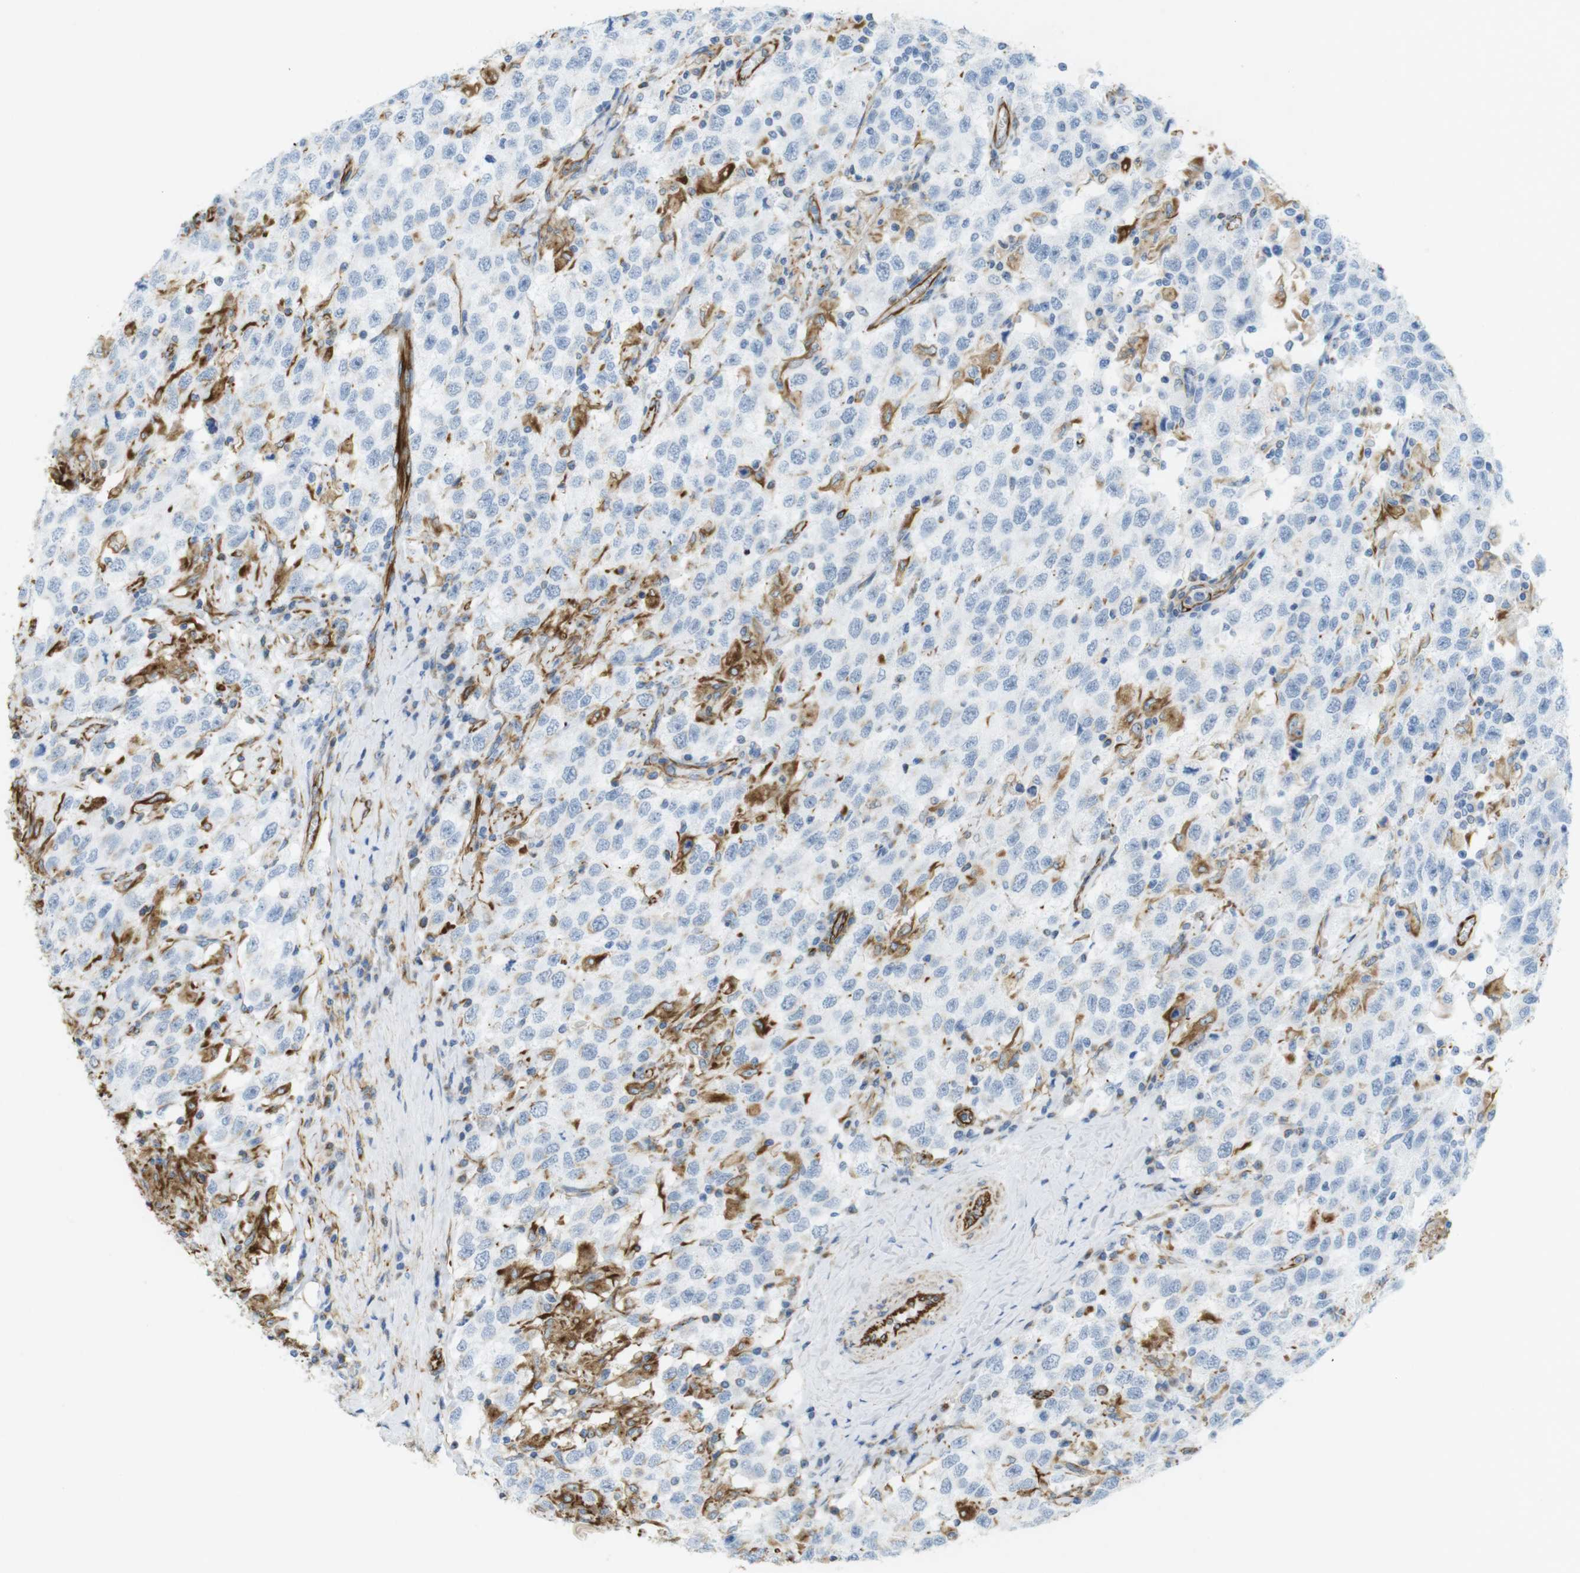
{"staining": {"intensity": "negative", "quantity": "none", "location": "none"}, "tissue": "testis cancer", "cell_type": "Tumor cells", "image_type": "cancer", "snomed": [{"axis": "morphology", "description": "Seminoma, NOS"}, {"axis": "topography", "description": "Testis"}], "caption": "Tumor cells are negative for protein expression in human testis cancer. The staining was performed using DAB to visualize the protein expression in brown, while the nuclei were stained in blue with hematoxylin (Magnification: 20x).", "gene": "MS4A10", "patient": {"sex": "male", "age": 41}}